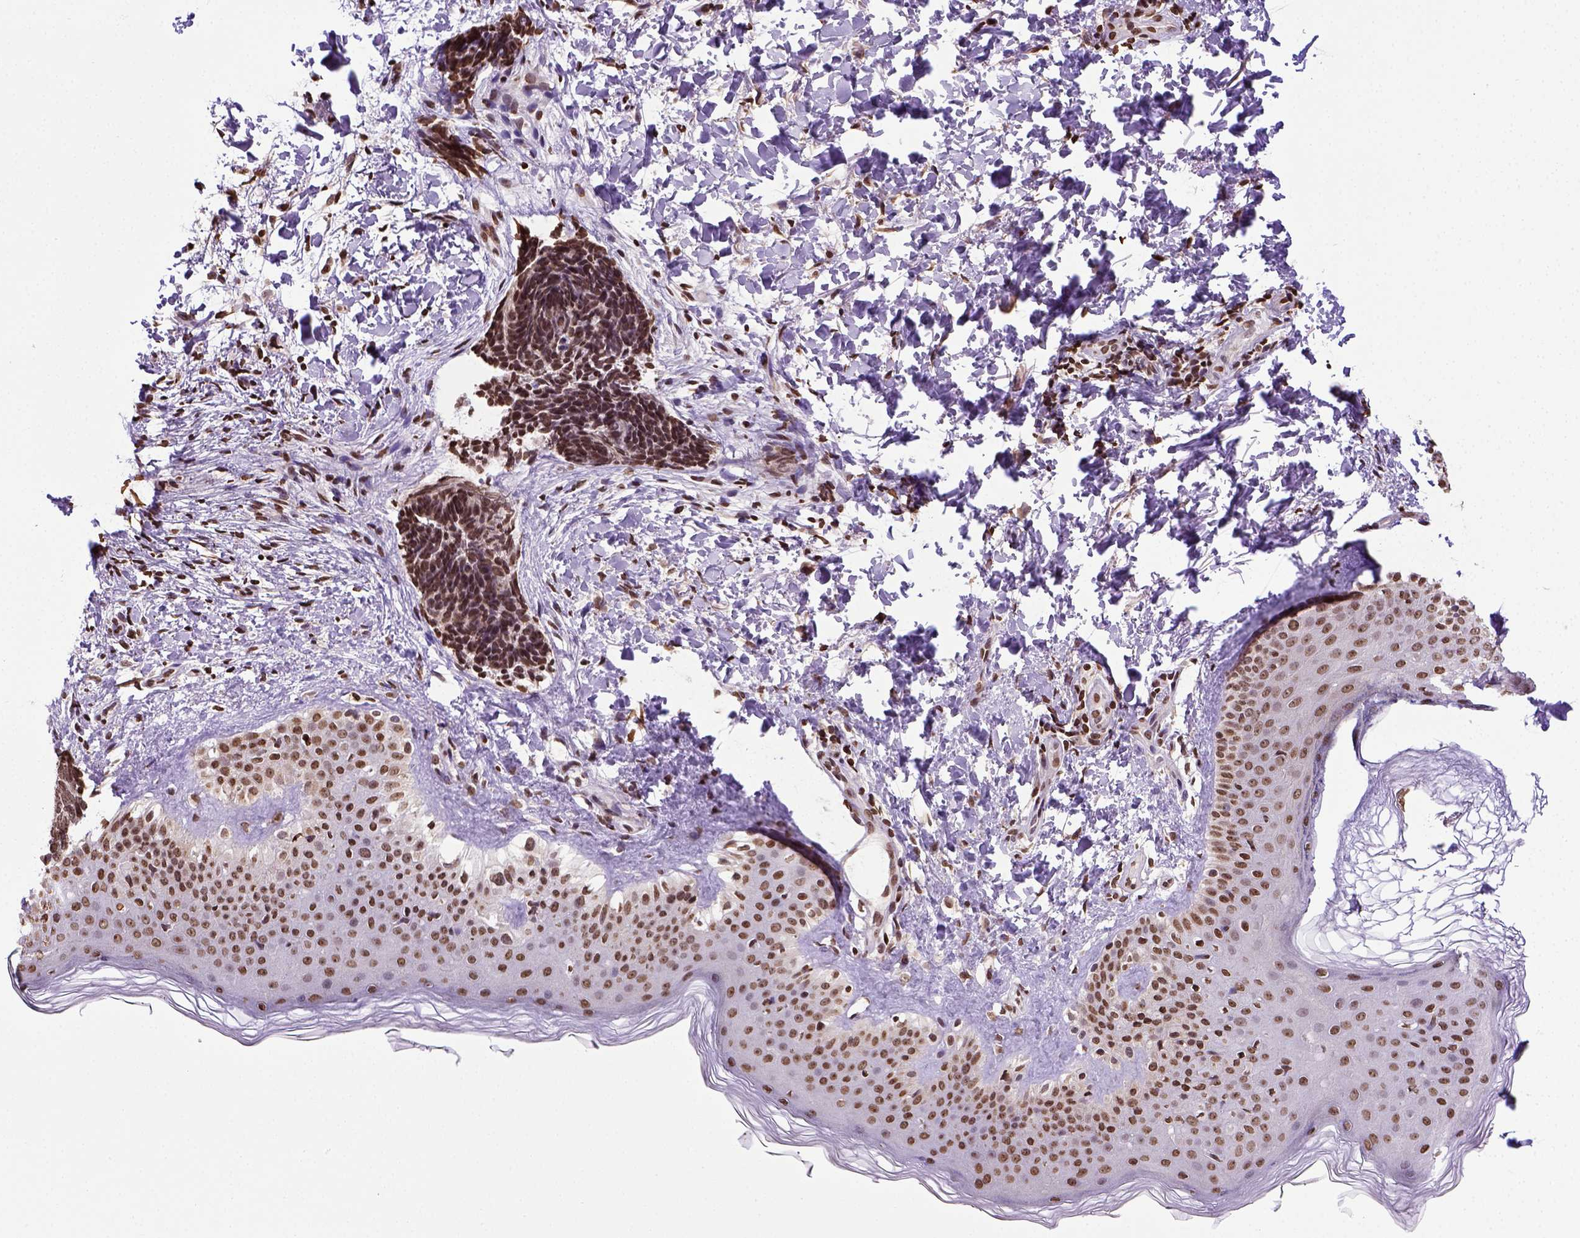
{"staining": {"intensity": "moderate", "quantity": ">75%", "location": "nuclear"}, "tissue": "skin cancer", "cell_type": "Tumor cells", "image_type": "cancer", "snomed": [{"axis": "morphology", "description": "Normal tissue, NOS"}, {"axis": "morphology", "description": "Basal cell carcinoma"}, {"axis": "topography", "description": "Skin"}], "caption": "An IHC micrograph of tumor tissue is shown. Protein staining in brown labels moderate nuclear positivity in skin cancer (basal cell carcinoma) within tumor cells. Using DAB (brown) and hematoxylin (blue) stains, captured at high magnification using brightfield microscopy.", "gene": "ZNF75D", "patient": {"sex": "male", "age": 46}}